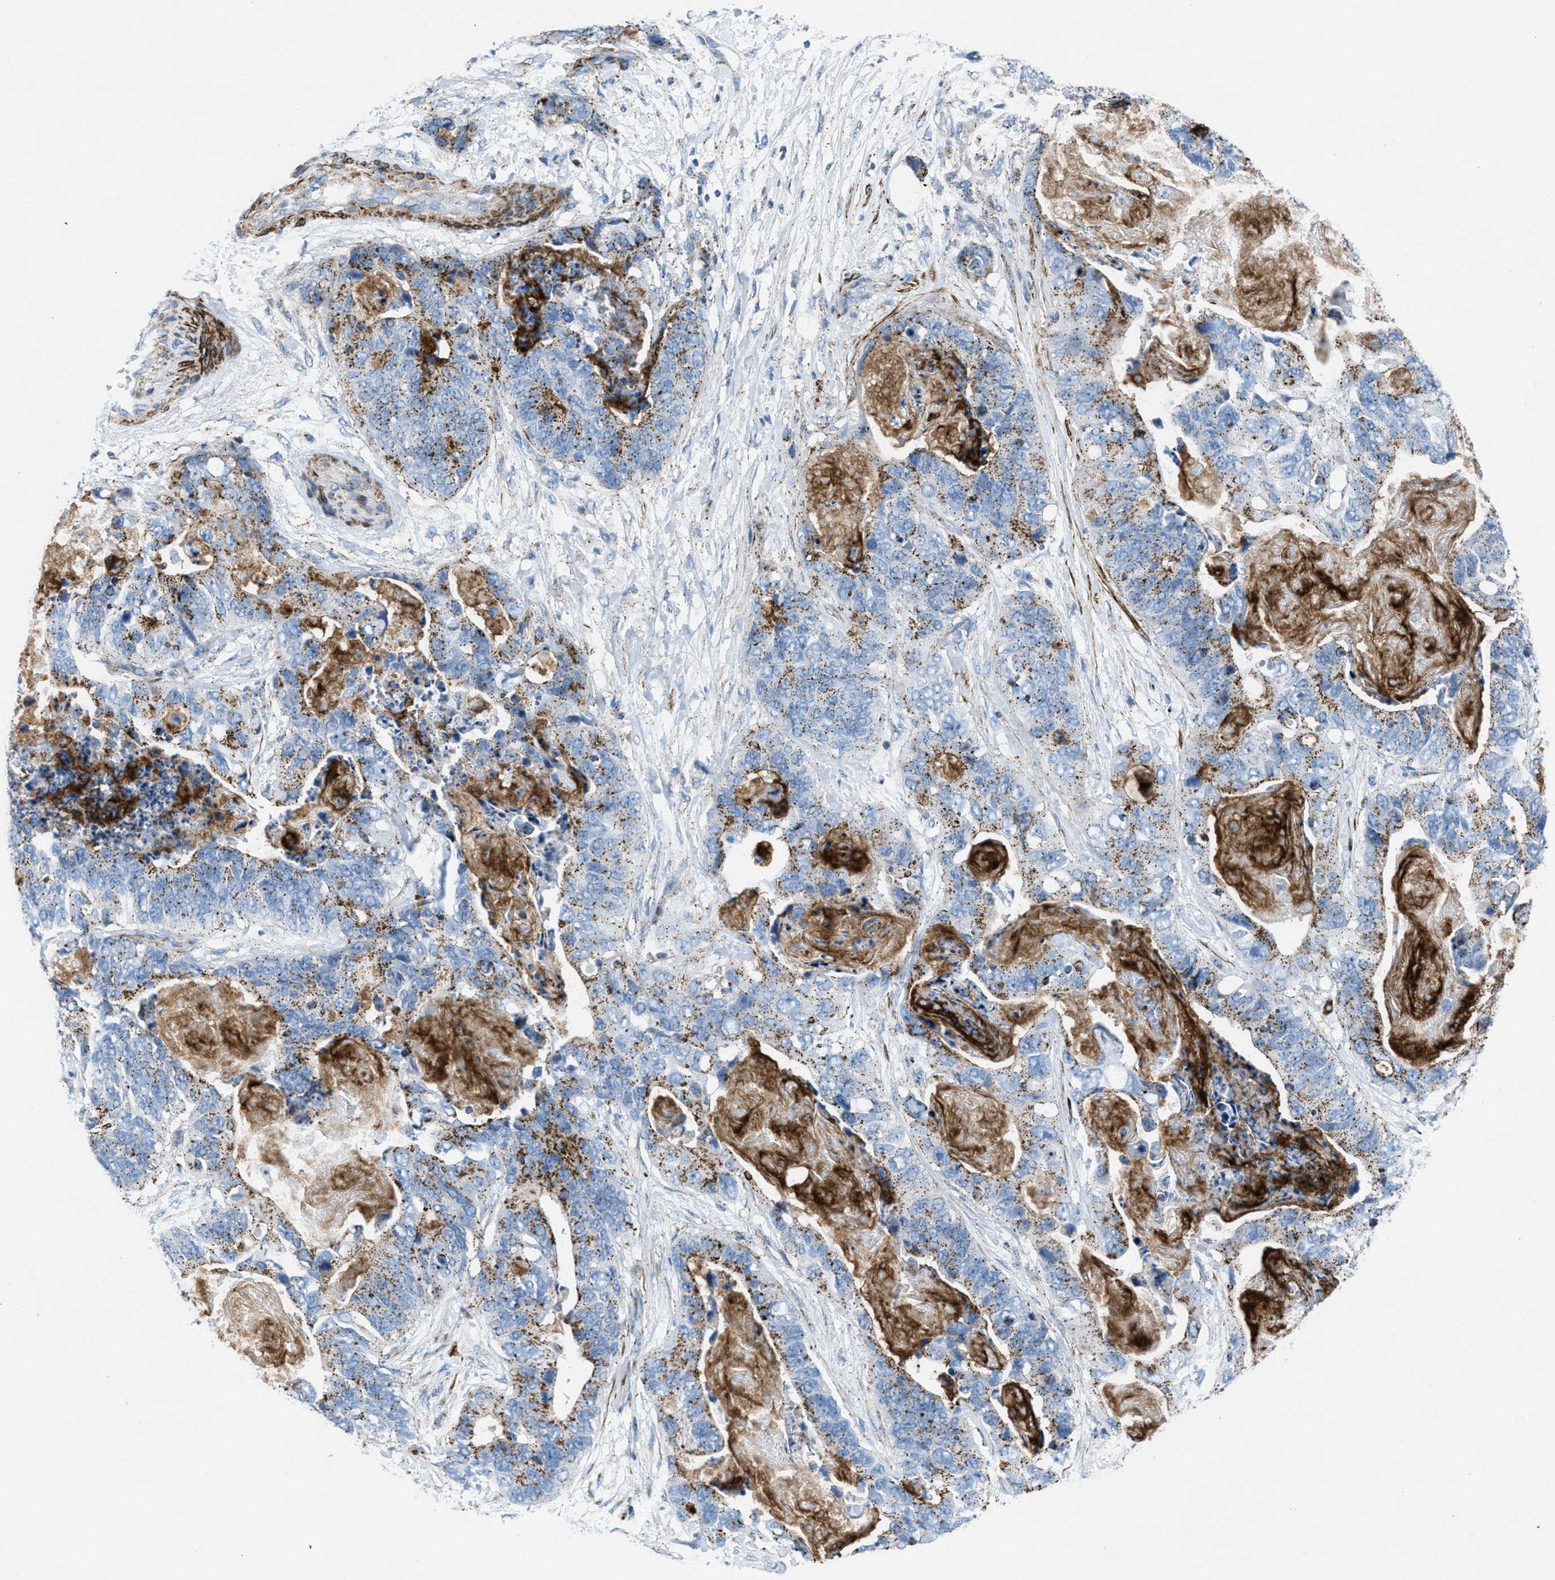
{"staining": {"intensity": "moderate", "quantity": ">75%", "location": "cytoplasmic/membranous"}, "tissue": "stomach cancer", "cell_type": "Tumor cells", "image_type": "cancer", "snomed": [{"axis": "morphology", "description": "Adenocarcinoma, NOS"}, {"axis": "topography", "description": "Stomach"}], "caption": "The micrograph displays staining of adenocarcinoma (stomach), revealing moderate cytoplasmic/membranous protein expression (brown color) within tumor cells. The protein of interest is stained brown, and the nuclei are stained in blue (DAB IHC with brightfield microscopy, high magnification).", "gene": "MFSD13A", "patient": {"sex": "female", "age": 89}}